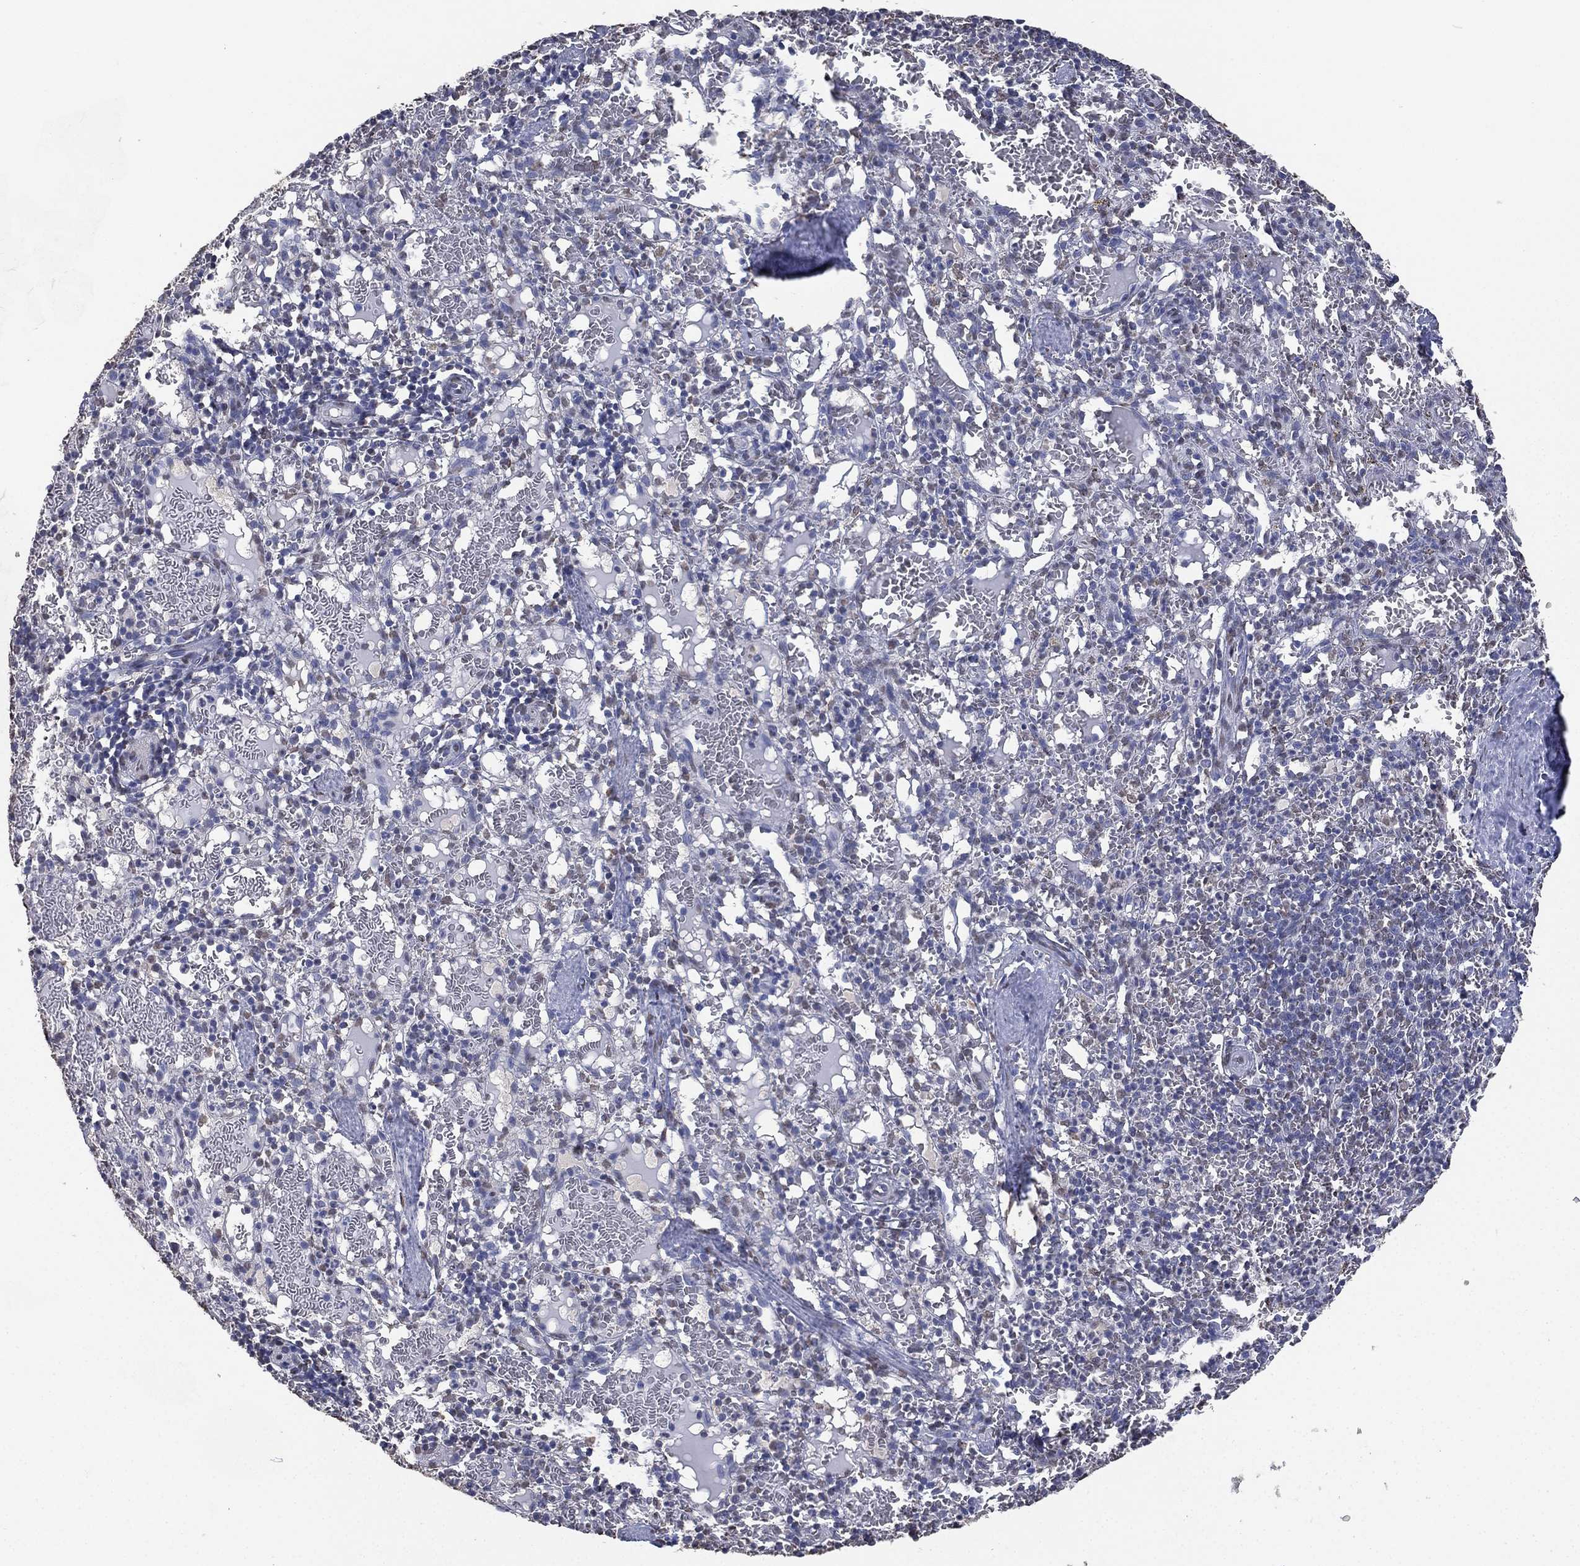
{"staining": {"intensity": "weak", "quantity": "<25%", "location": "cytoplasmic/membranous"}, "tissue": "spleen", "cell_type": "Cells in red pulp", "image_type": "normal", "snomed": [{"axis": "morphology", "description": "Normal tissue, NOS"}, {"axis": "topography", "description": "Spleen"}], "caption": "Immunohistochemical staining of normal human spleen shows no significant staining in cells in red pulp.", "gene": "ALDH7A1", "patient": {"sex": "male", "age": 11}}